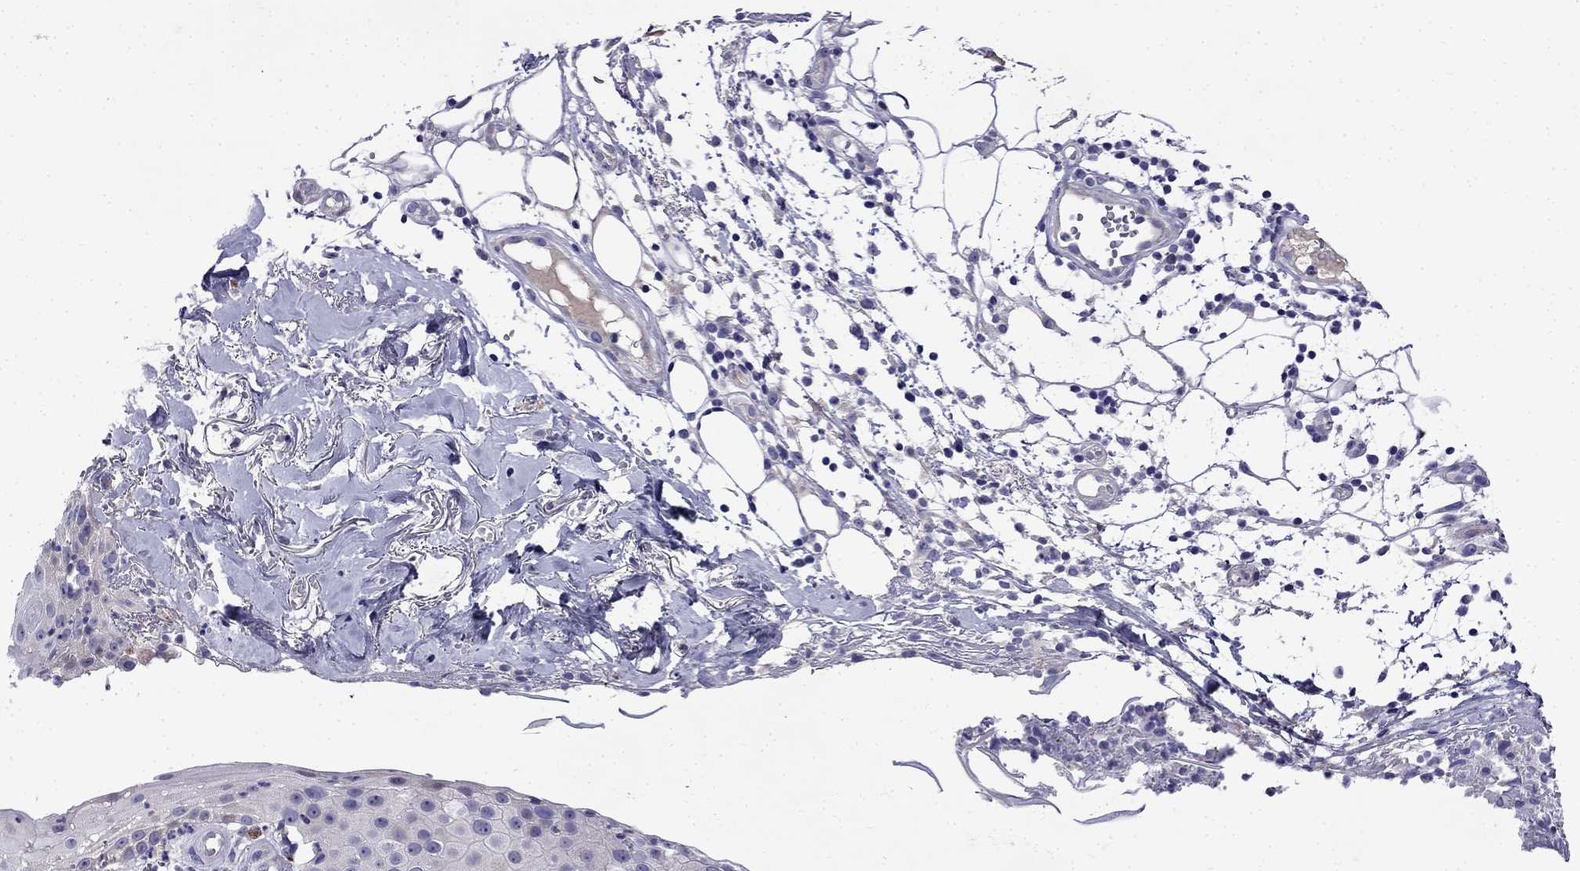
{"staining": {"intensity": "negative", "quantity": "none", "location": "none"}, "tissue": "skin cancer", "cell_type": "Tumor cells", "image_type": "cancer", "snomed": [{"axis": "morphology", "description": "Squamous cell carcinoma, NOS"}, {"axis": "topography", "description": "Skin"}], "caption": "Immunohistochemistry (IHC) image of neoplastic tissue: skin cancer (squamous cell carcinoma) stained with DAB exhibits no significant protein positivity in tumor cells. (Immunohistochemistry, brightfield microscopy, high magnification).", "gene": "PI16", "patient": {"sex": "male", "age": 71}}